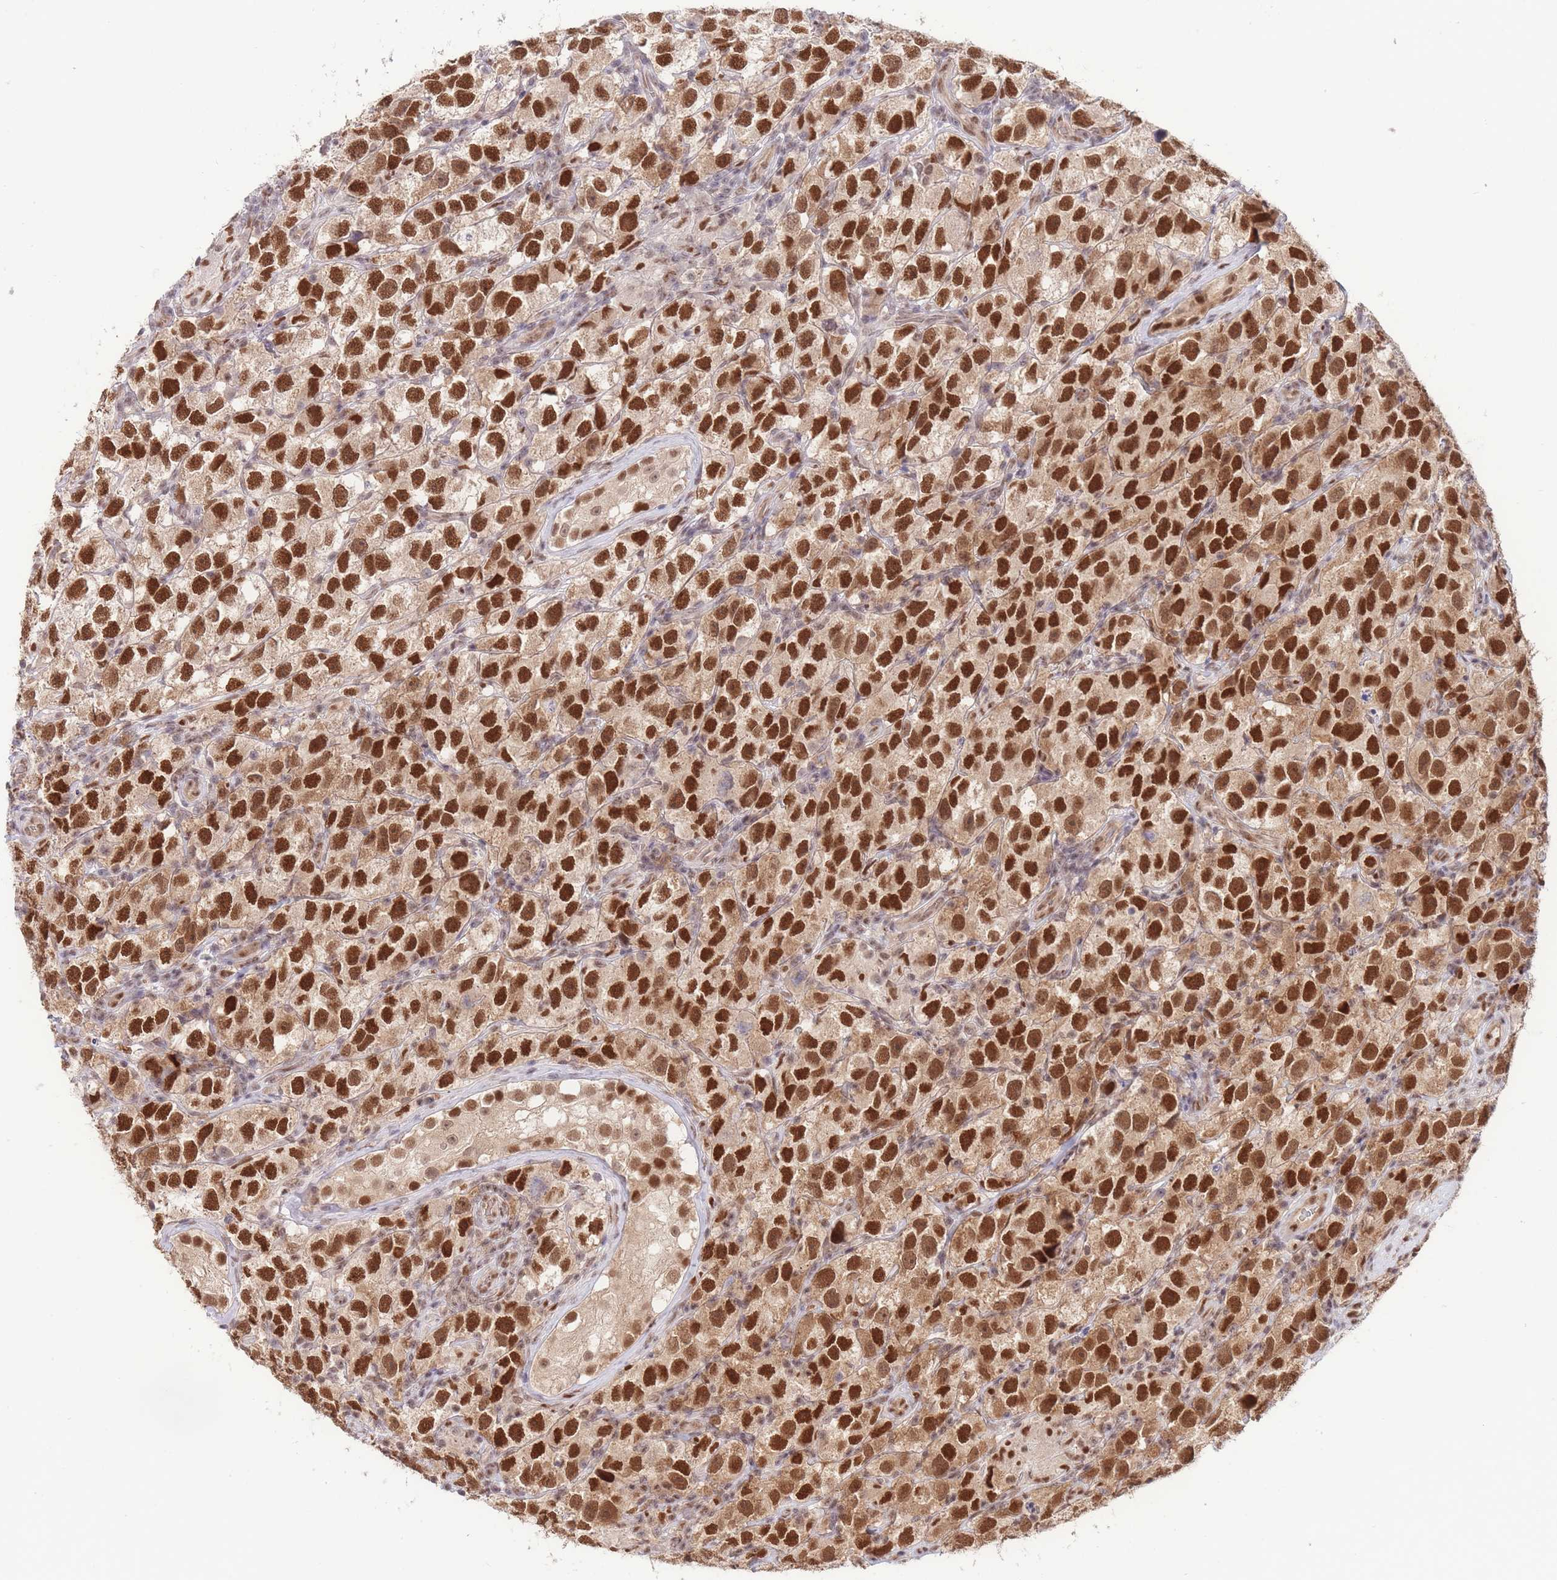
{"staining": {"intensity": "strong", "quantity": ">75%", "location": "nuclear"}, "tissue": "testis cancer", "cell_type": "Tumor cells", "image_type": "cancer", "snomed": [{"axis": "morphology", "description": "Seminoma, NOS"}, {"axis": "topography", "description": "Testis"}], "caption": "Testis cancer stained with DAB immunohistochemistry demonstrates high levels of strong nuclear expression in about >75% of tumor cells.", "gene": "SMAD9", "patient": {"sex": "male", "age": 26}}